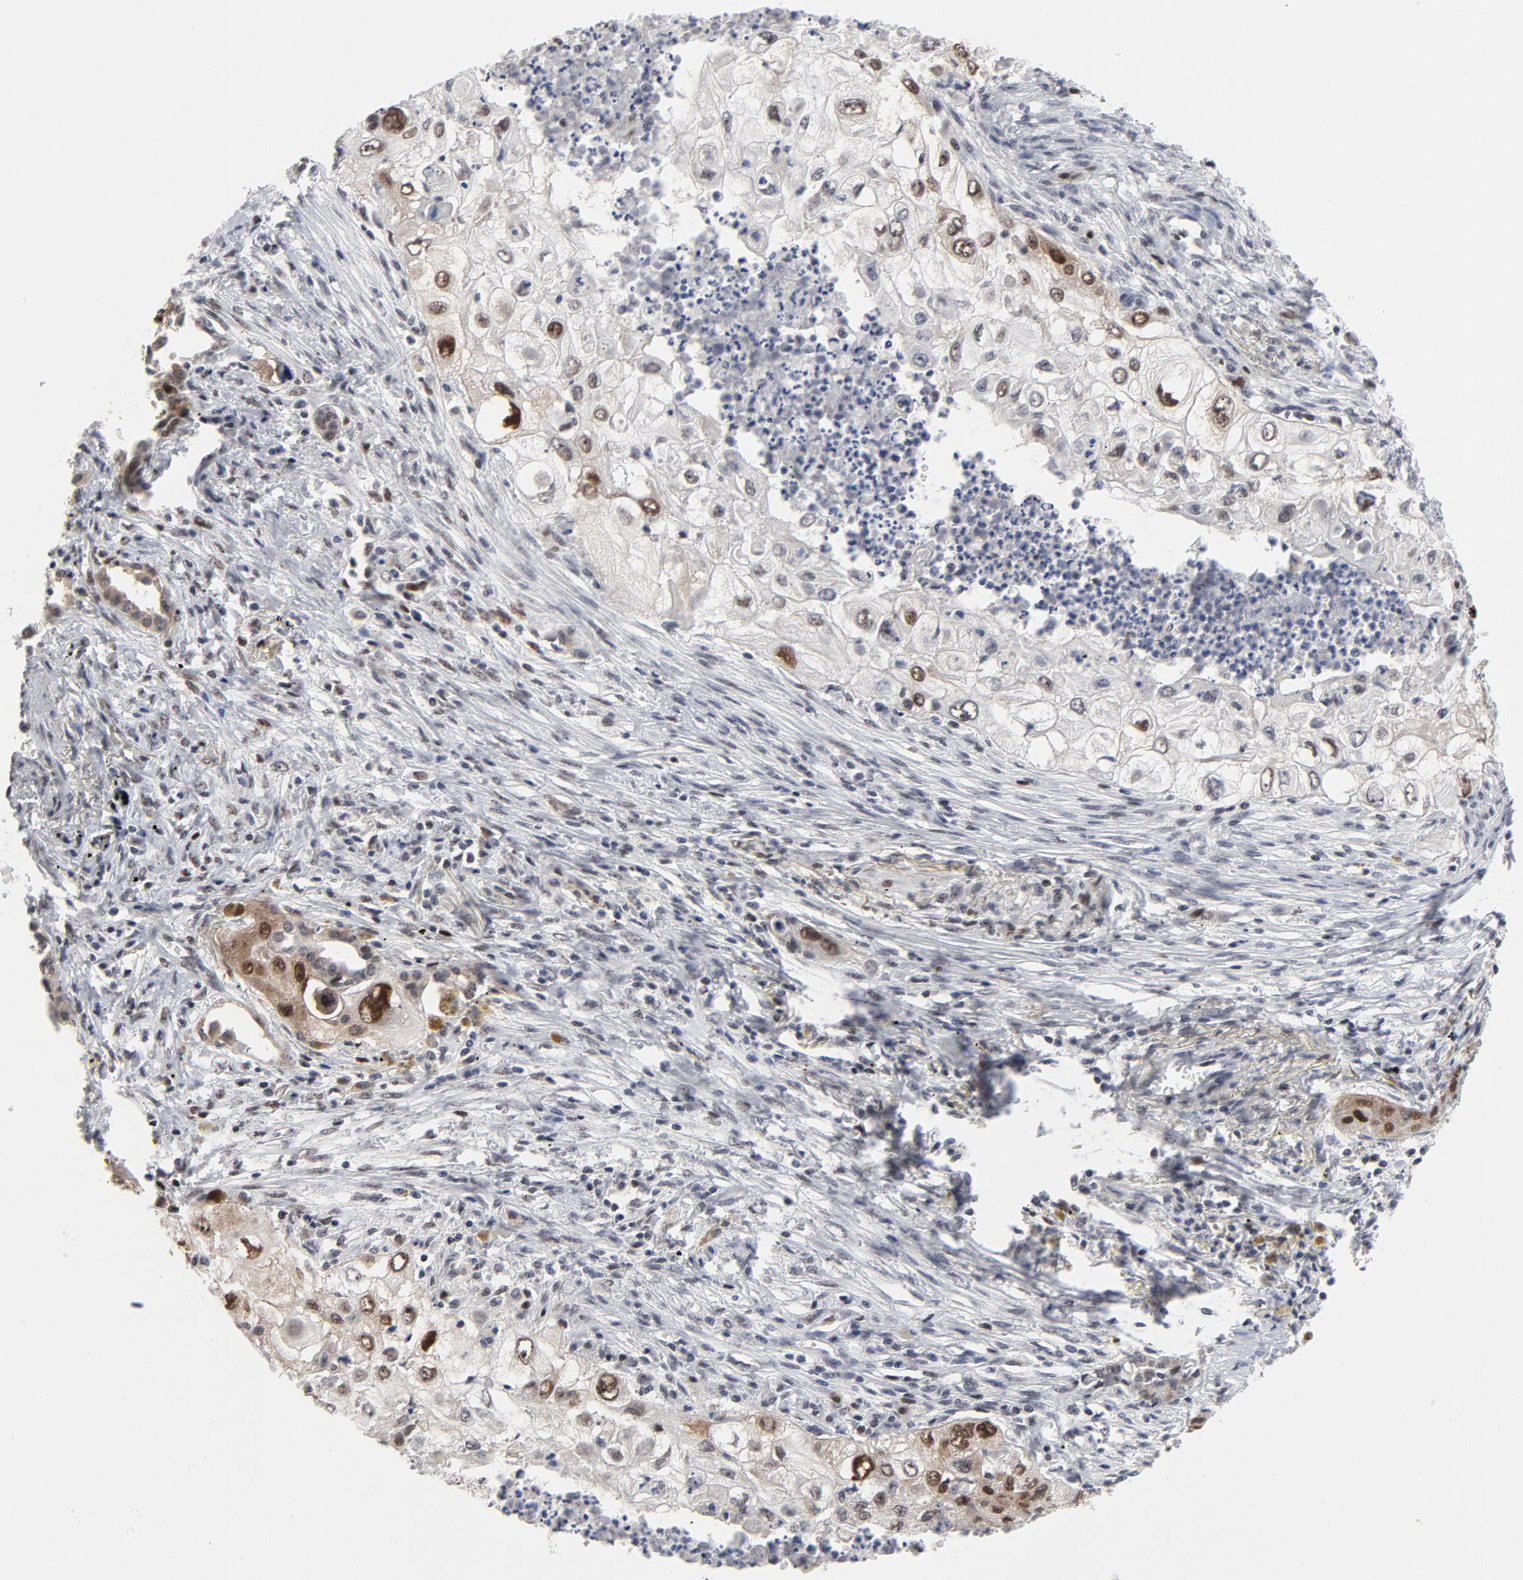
{"staining": {"intensity": "moderate", "quantity": "25%-75%", "location": "nuclear"}, "tissue": "lung cancer", "cell_type": "Tumor cells", "image_type": "cancer", "snomed": [{"axis": "morphology", "description": "Squamous cell carcinoma, NOS"}, {"axis": "topography", "description": "Lung"}], "caption": "Moderate nuclear protein staining is seen in approximately 25%-75% of tumor cells in lung squamous cell carcinoma. (DAB IHC, brown staining for protein, blue staining for nuclei).", "gene": "RFC4", "patient": {"sex": "male", "age": 71}}